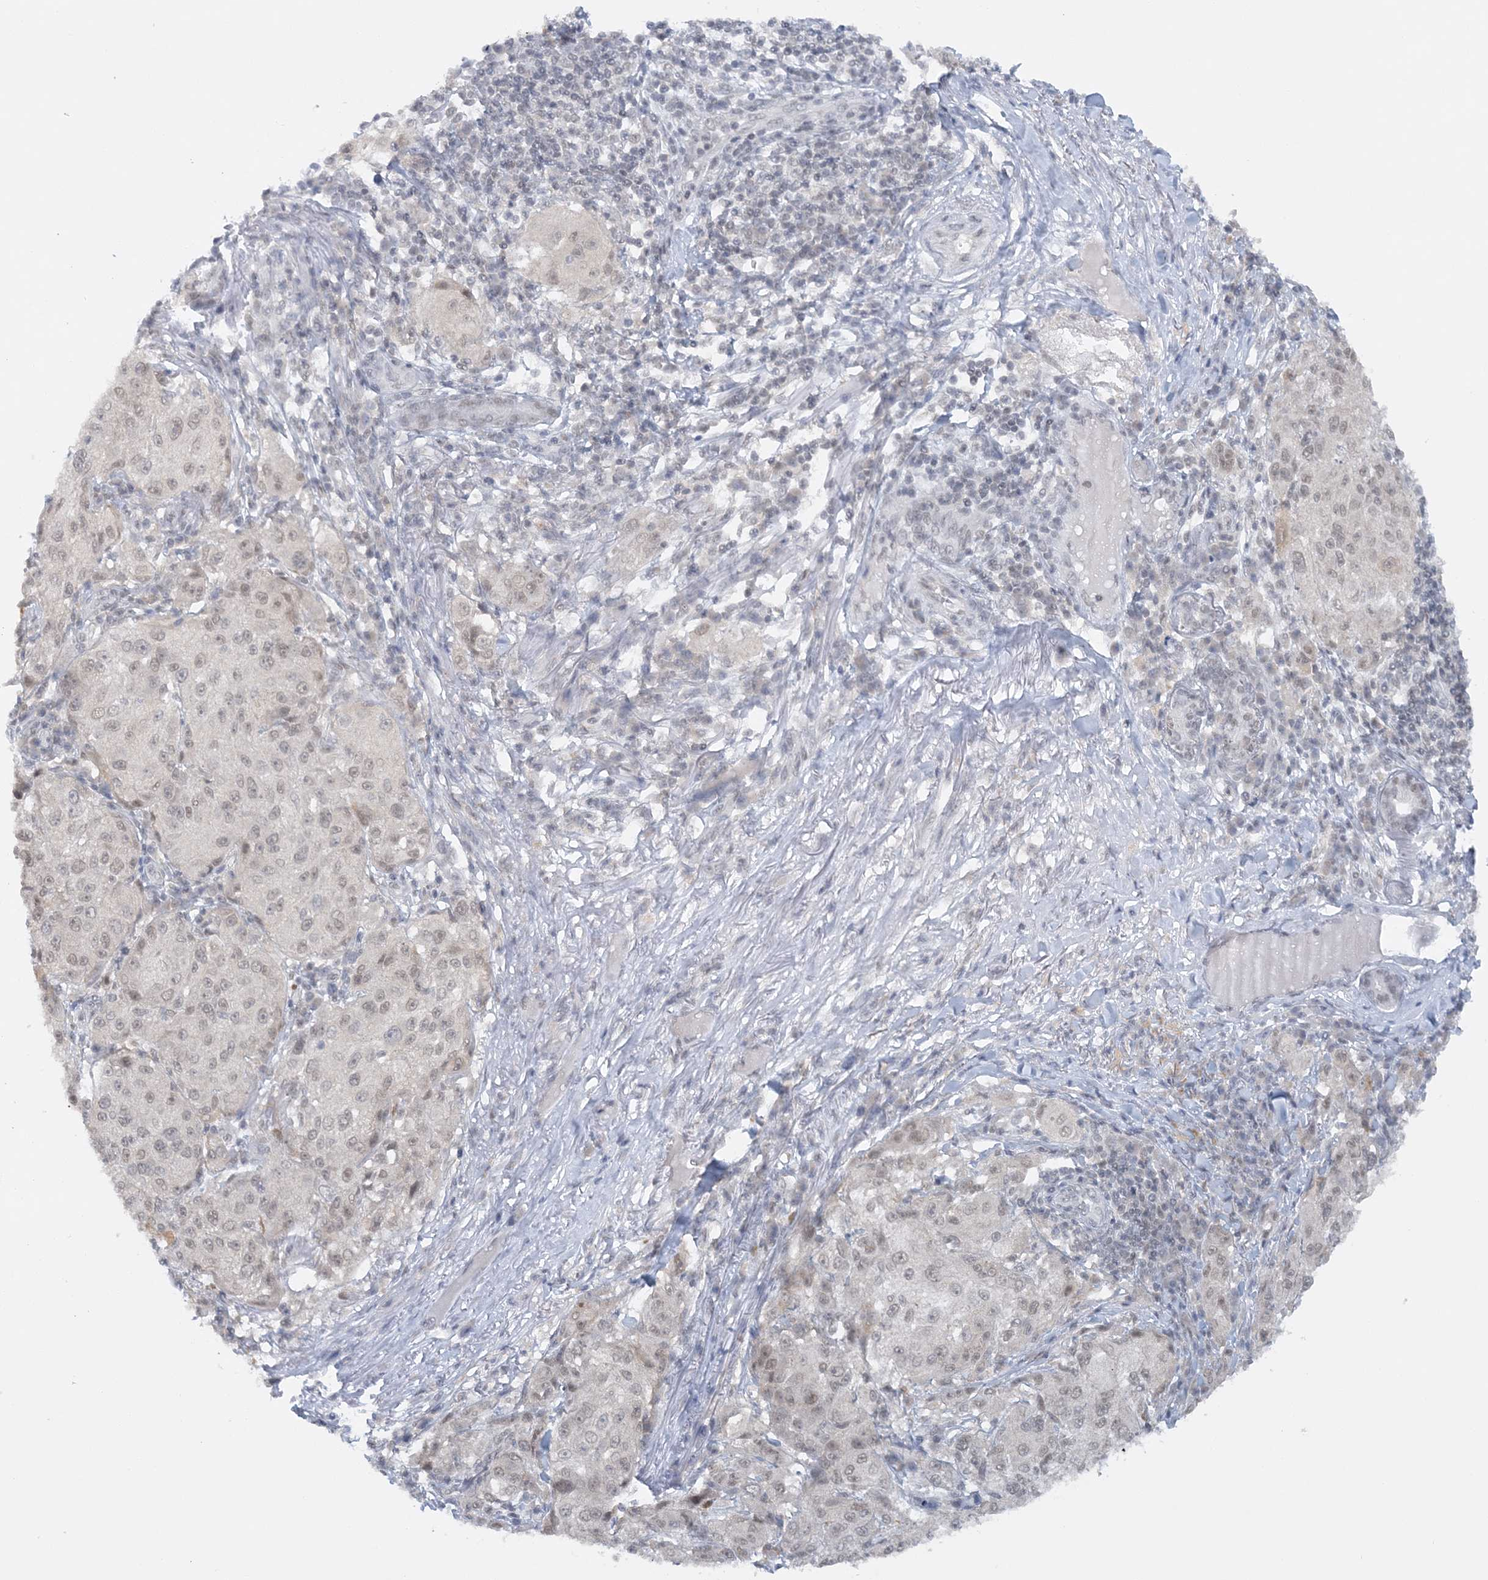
{"staining": {"intensity": "weak", "quantity": "25%-75%", "location": "nuclear"}, "tissue": "melanoma", "cell_type": "Tumor cells", "image_type": "cancer", "snomed": [{"axis": "morphology", "description": "Necrosis, NOS"}, {"axis": "morphology", "description": "Malignant melanoma, NOS"}, {"axis": "topography", "description": "Skin"}], "caption": "Melanoma stained with a brown dye demonstrates weak nuclear positive staining in approximately 25%-75% of tumor cells.", "gene": "KMT2D", "patient": {"sex": "female", "age": 87}}